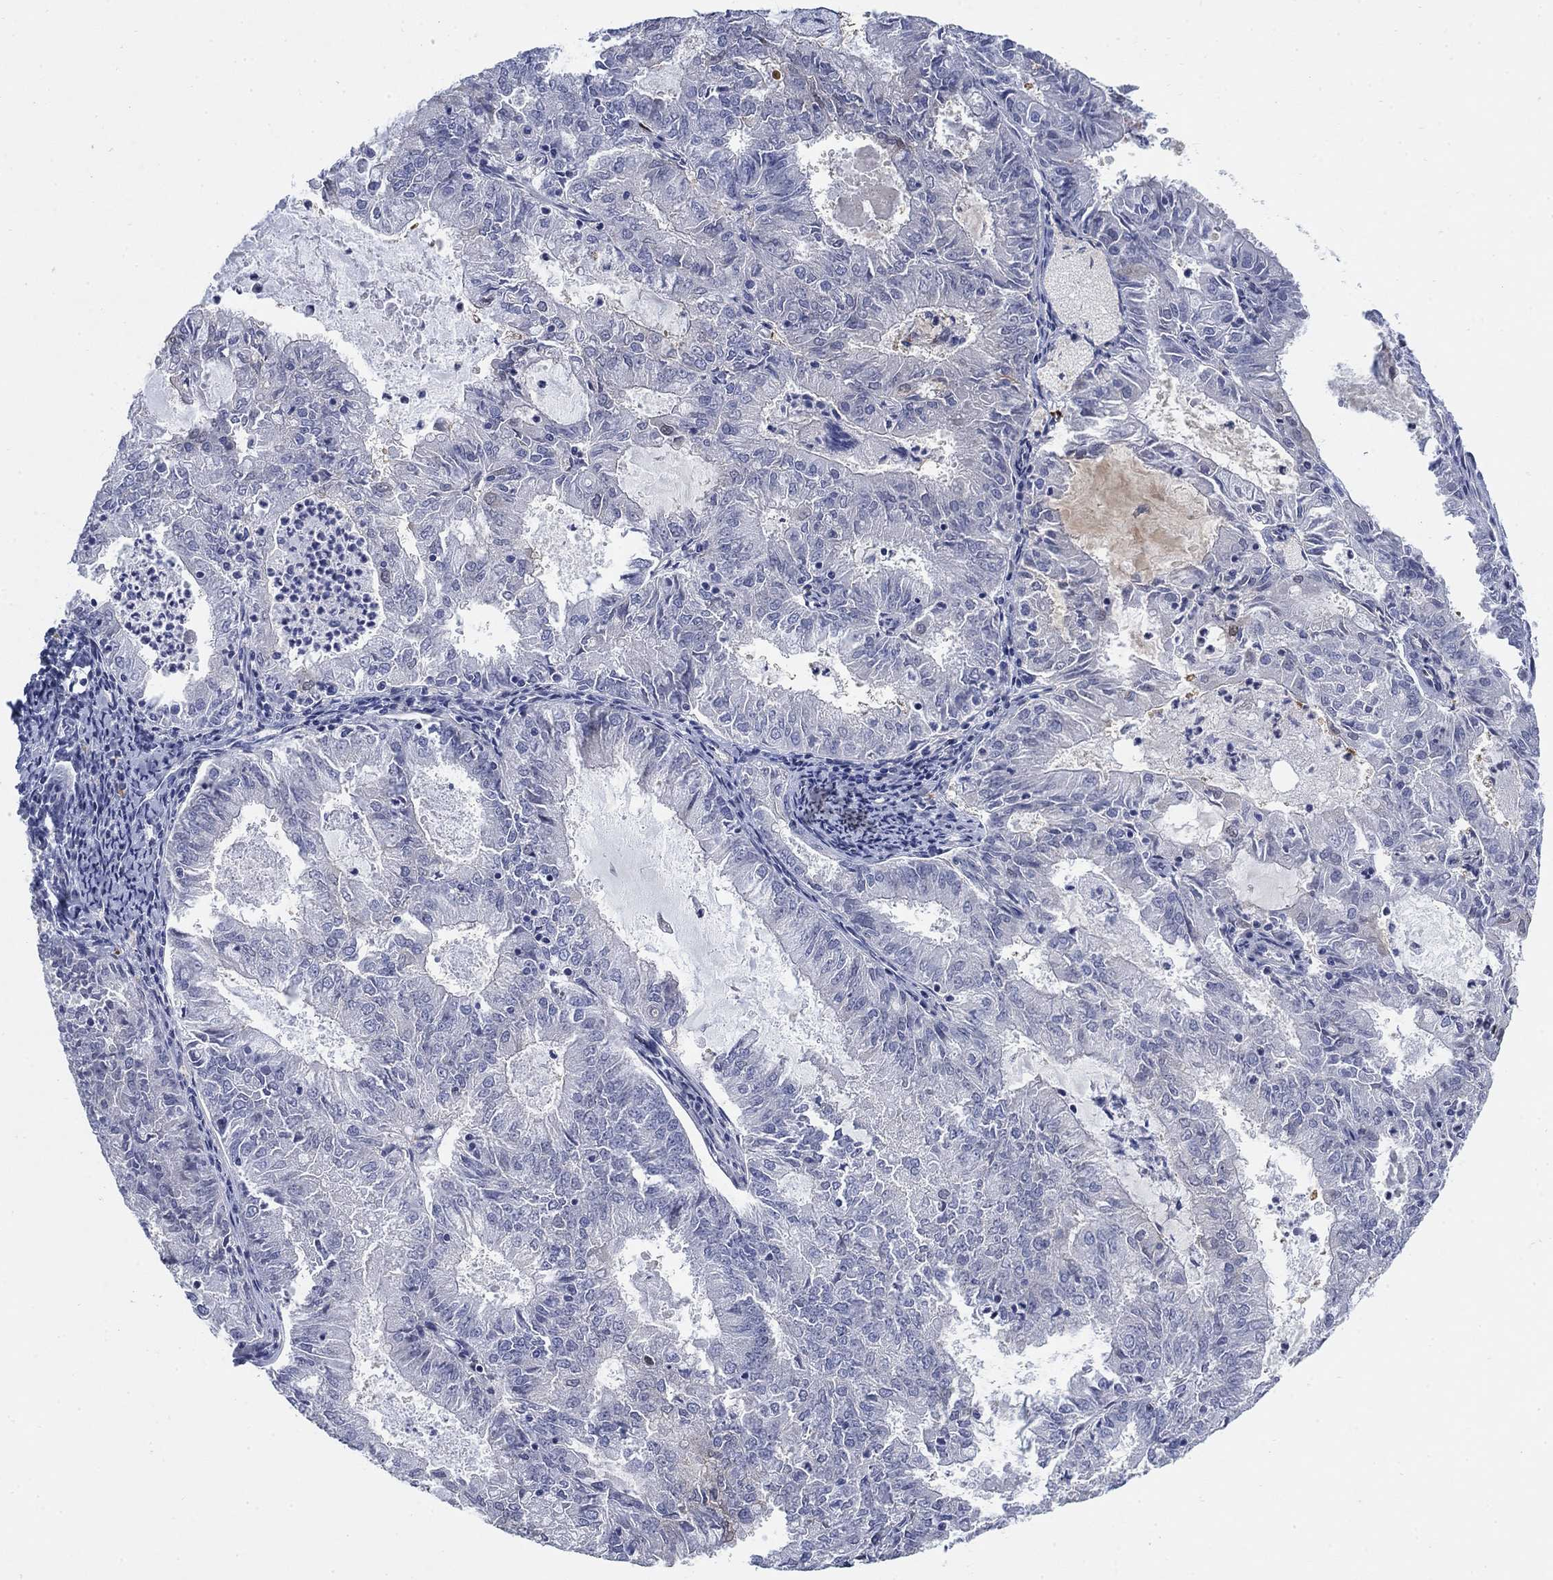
{"staining": {"intensity": "negative", "quantity": "none", "location": "none"}, "tissue": "endometrial cancer", "cell_type": "Tumor cells", "image_type": "cancer", "snomed": [{"axis": "morphology", "description": "Adenocarcinoma, NOS"}, {"axis": "topography", "description": "Endometrium"}], "caption": "Human adenocarcinoma (endometrial) stained for a protein using immunohistochemistry reveals no staining in tumor cells.", "gene": "MYO3A", "patient": {"sex": "female", "age": 57}}